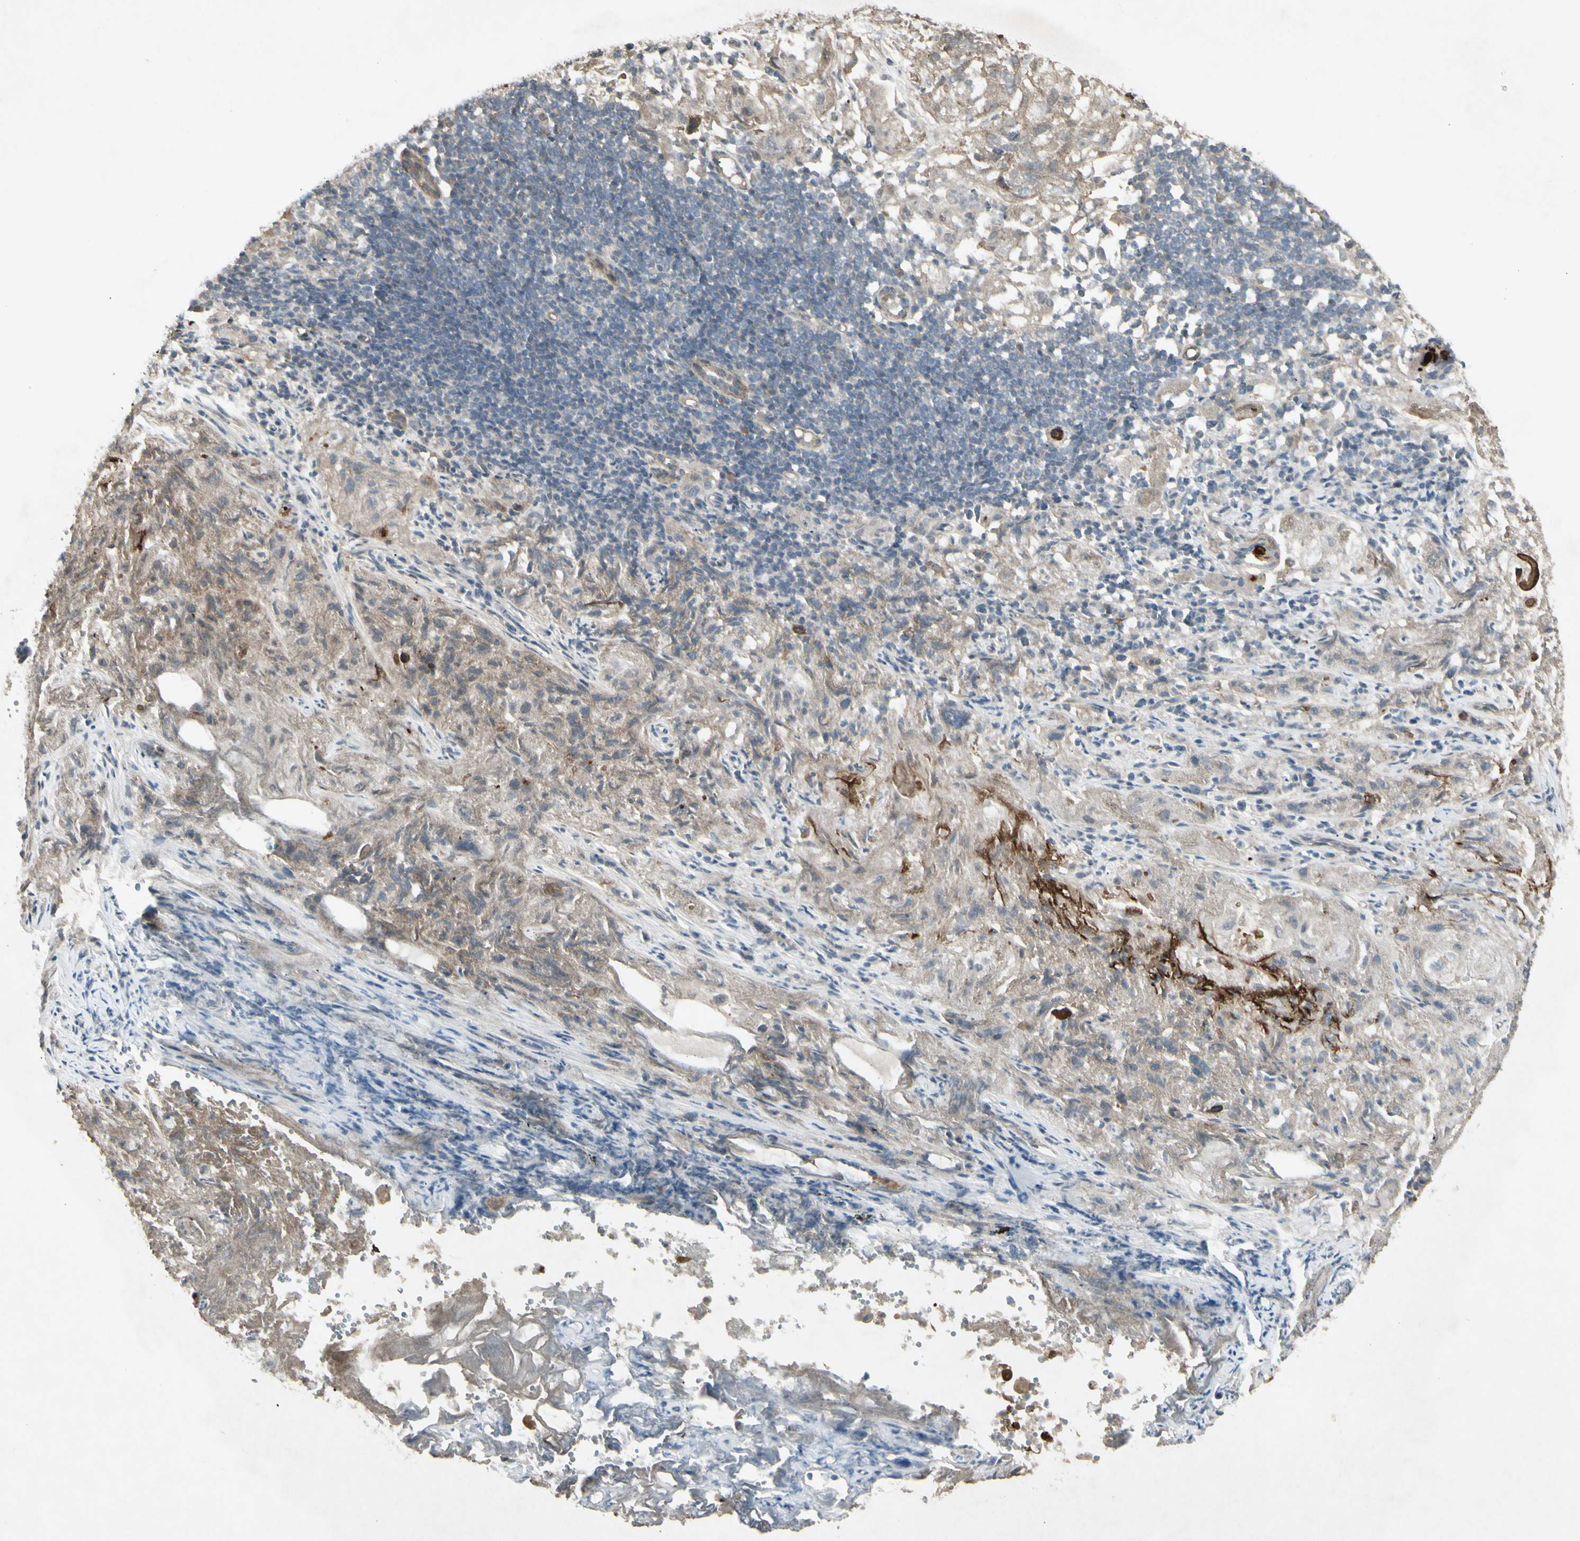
{"staining": {"intensity": "moderate", "quantity": "<25%", "location": "cytoplasmic/membranous"}, "tissue": "lung cancer", "cell_type": "Tumor cells", "image_type": "cancer", "snomed": [{"axis": "morphology", "description": "Inflammation, NOS"}, {"axis": "morphology", "description": "Squamous cell carcinoma, NOS"}, {"axis": "topography", "description": "Lymph node"}, {"axis": "topography", "description": "Soft tissue"}, {"axis": "topography", "description": "Lung"}], "caption": "A brown stain highlights moderate cytoplasmic/membranous positivity of a protein in human lung cancer (squamous cell carcinoma) tumor cells. The staining was performed using DAB (3,3'-diaminobenzidine), with brown indicating positive protein expression. Nuclei are stained blue with hematoxylin.", "gene": "JAG1", "patient": {"sex": "male", "age": 66}}